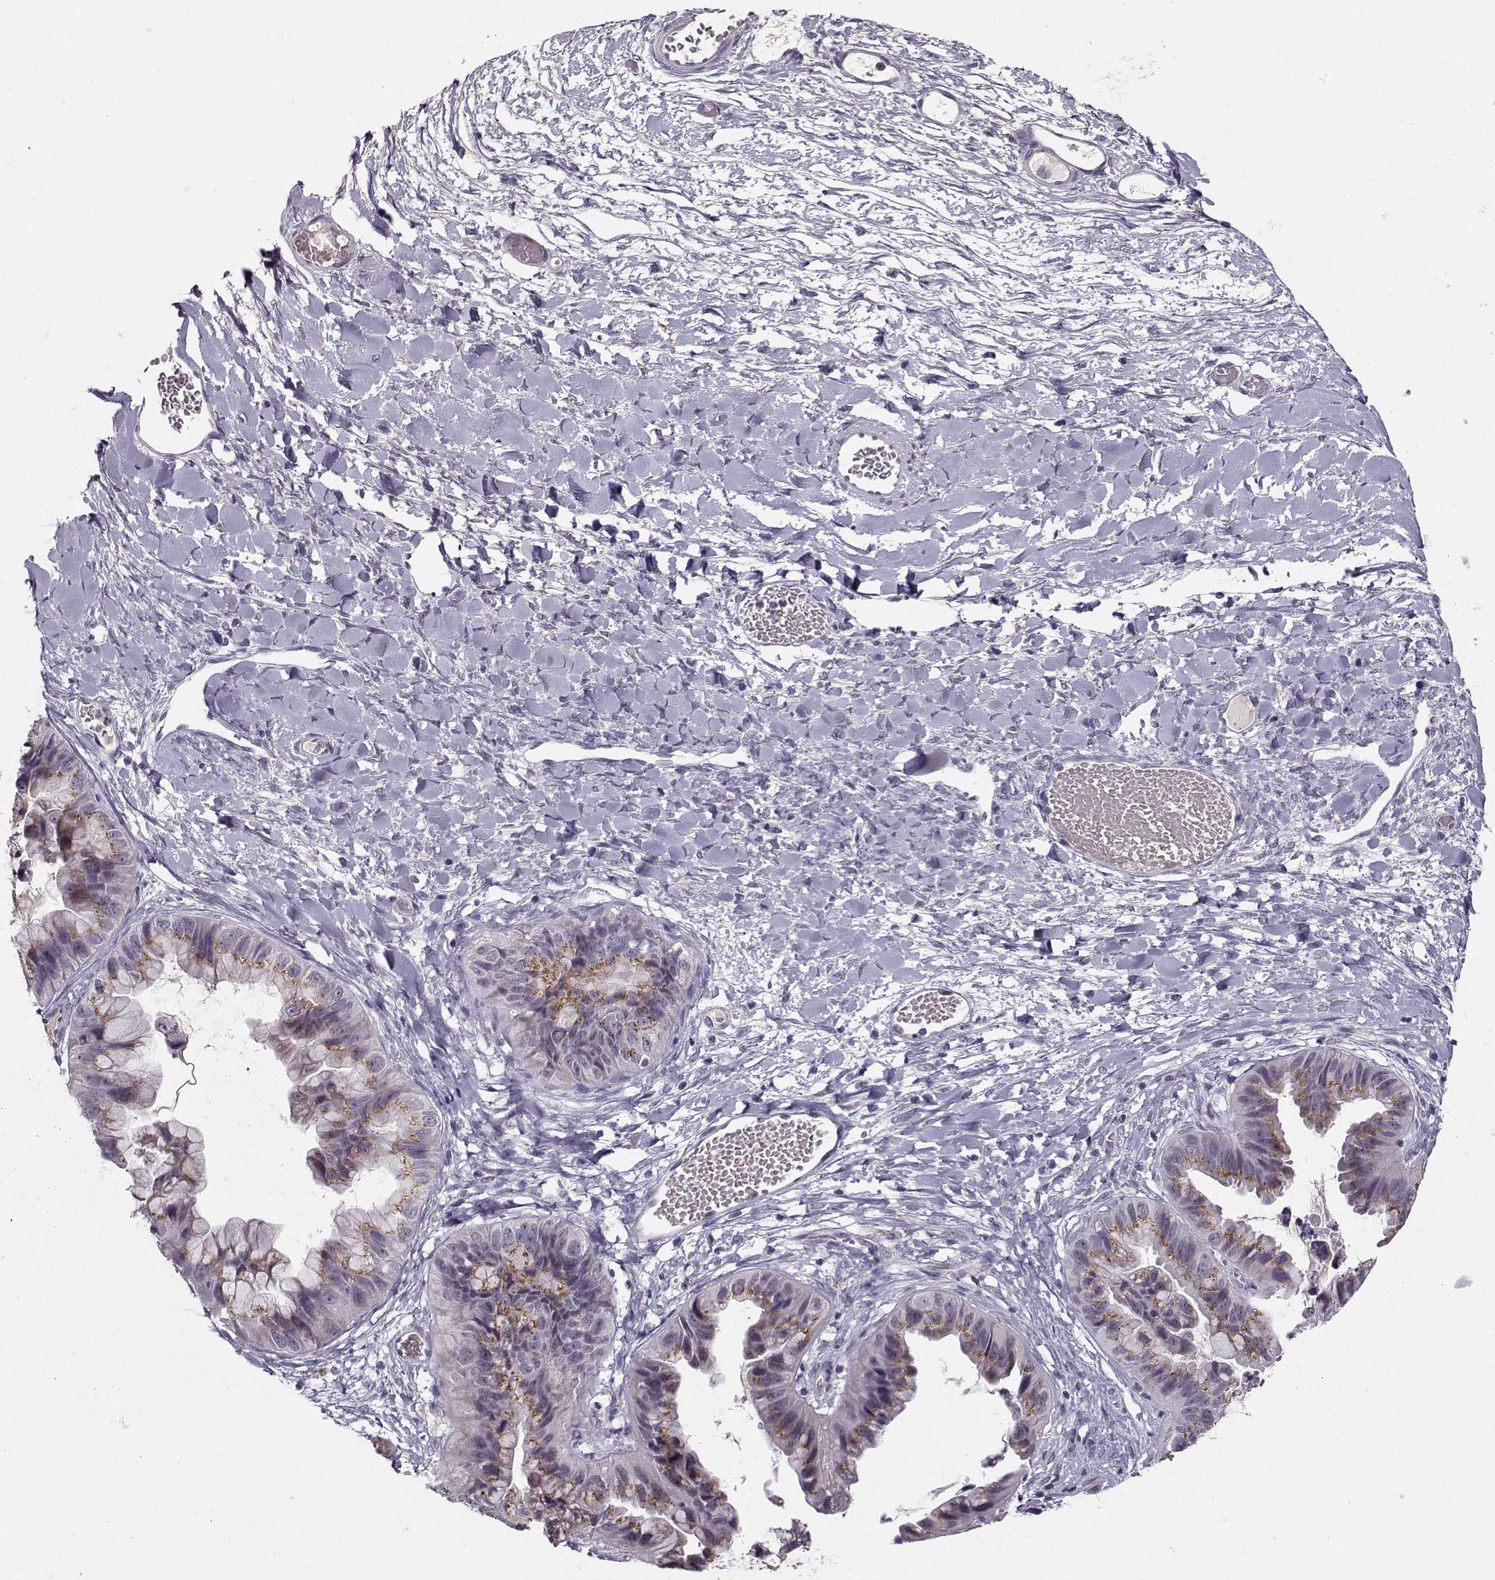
{"staining": {"intensity": "moderate", "quantity": ">75%", "location": "cytoplasmic/membranous"}, "tissue": "ovarian cancer", "cell_type": "Tumor cells", "image_type": "cancer", "snomed": [{"axis": "morphology", "description": "Cystadenocarcinoma, mucinous, NOS"}, {"axis": "topography", "description": "Ovary"}], "caption": "Immunohistochemical staining of ovarian cancer exhibits medium levels of moderate cytoplasmic/membranous protein positivity in about >75% of tumor cells.", "gene": "SLC4A5", "patient": {"sex": "female", "age": 76}}